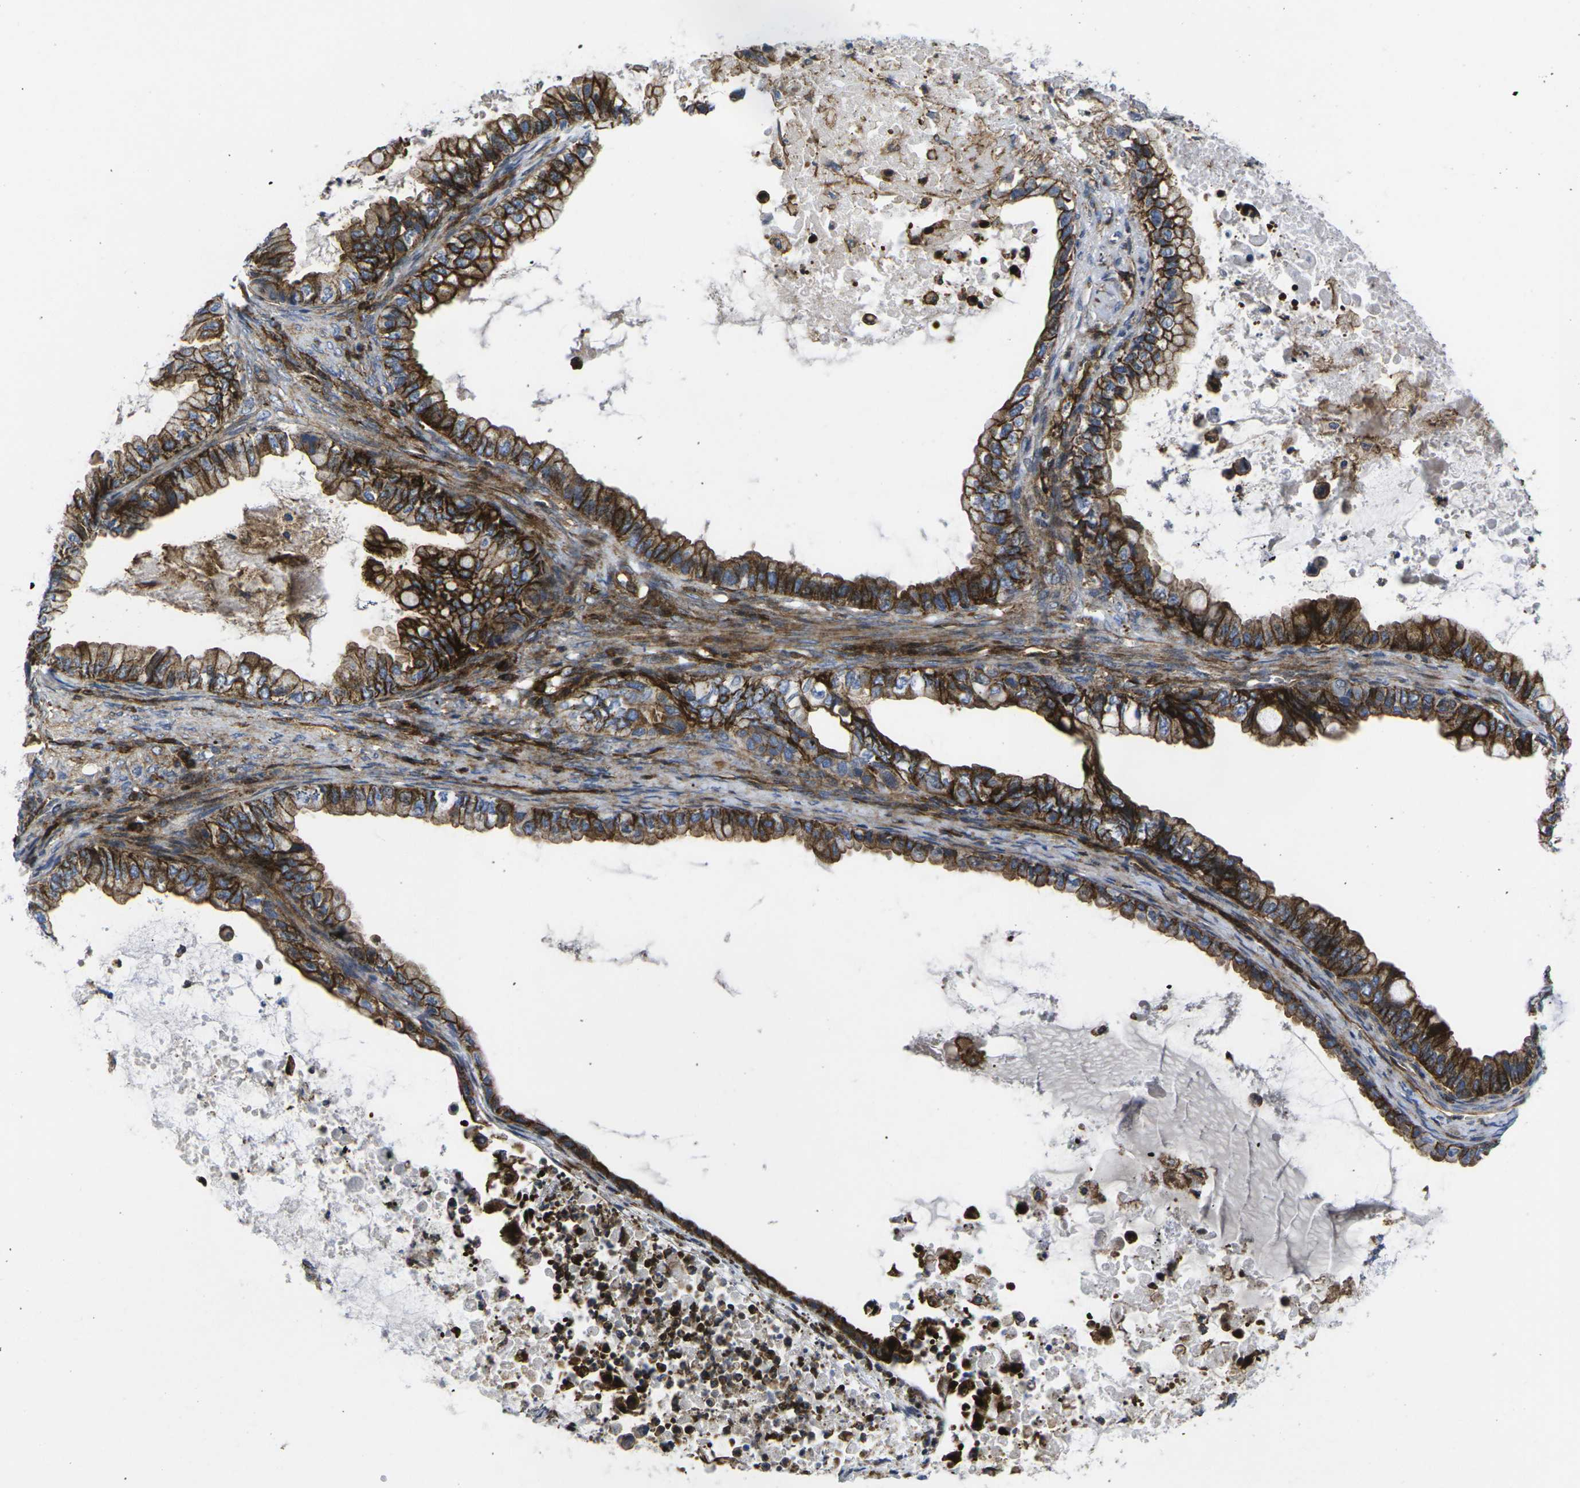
{"staining": {"intensity": "strong", "quantity": ">75%", "location": "cytoplasmic/membranous"}, "tissue": "ovarian cancer", "cell_type": "Tumor cells", "image_type": "cancer", "snomed": [{"axis": "morphology", "description": "Cystadenocarcinoma, mucinous, NOS"}, {"axis": "topography", "description": "Ovary"}], "caption": "Strong cytoplasmic/membranous staining for a protein is present in about >75% of tumor cells of mucinous cystadenocarcinoma (ovarian) using immunohistochemistry (IHC).", "gene": "IQGAP1", "patient": {"sex": "female", "age": 80}}